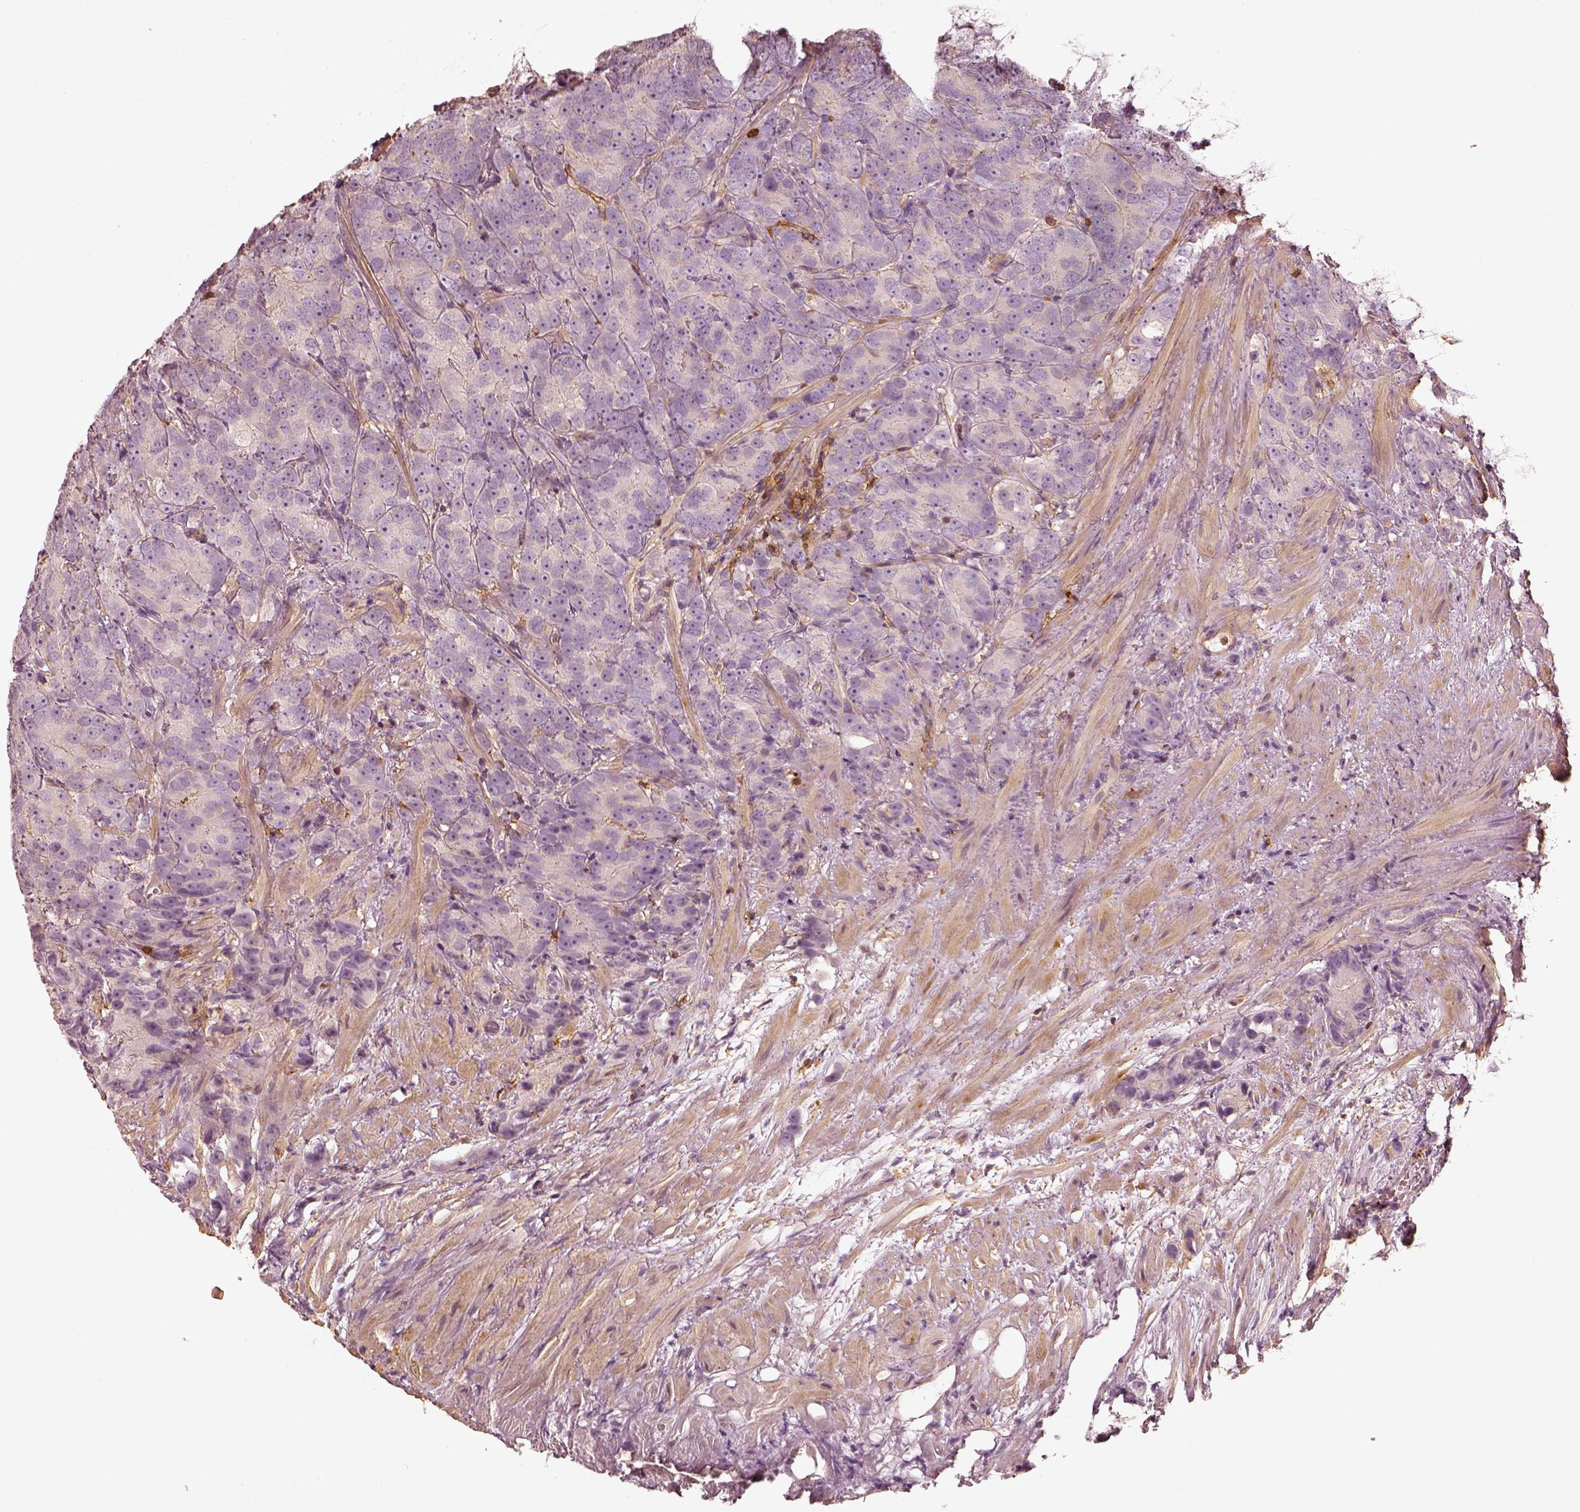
{"staining": {"intensity": "negative", "quantity": "none", "location": "none"}, "tissue": "prostate cancer", "cell_type": "Tumor cells", "image_type": "cancer", "snomed": [{"axis": "morphology", "description": "Adenocarcinoma, High grade"}, {"axis": "topography", "description": "Prostate"}], "caption": "An image of human high-grade adenocarcinoma (prostate) is negative for staining in tumor cells.", "gene": "ZYX", "patient": {"sex": "male", "age": 90}}